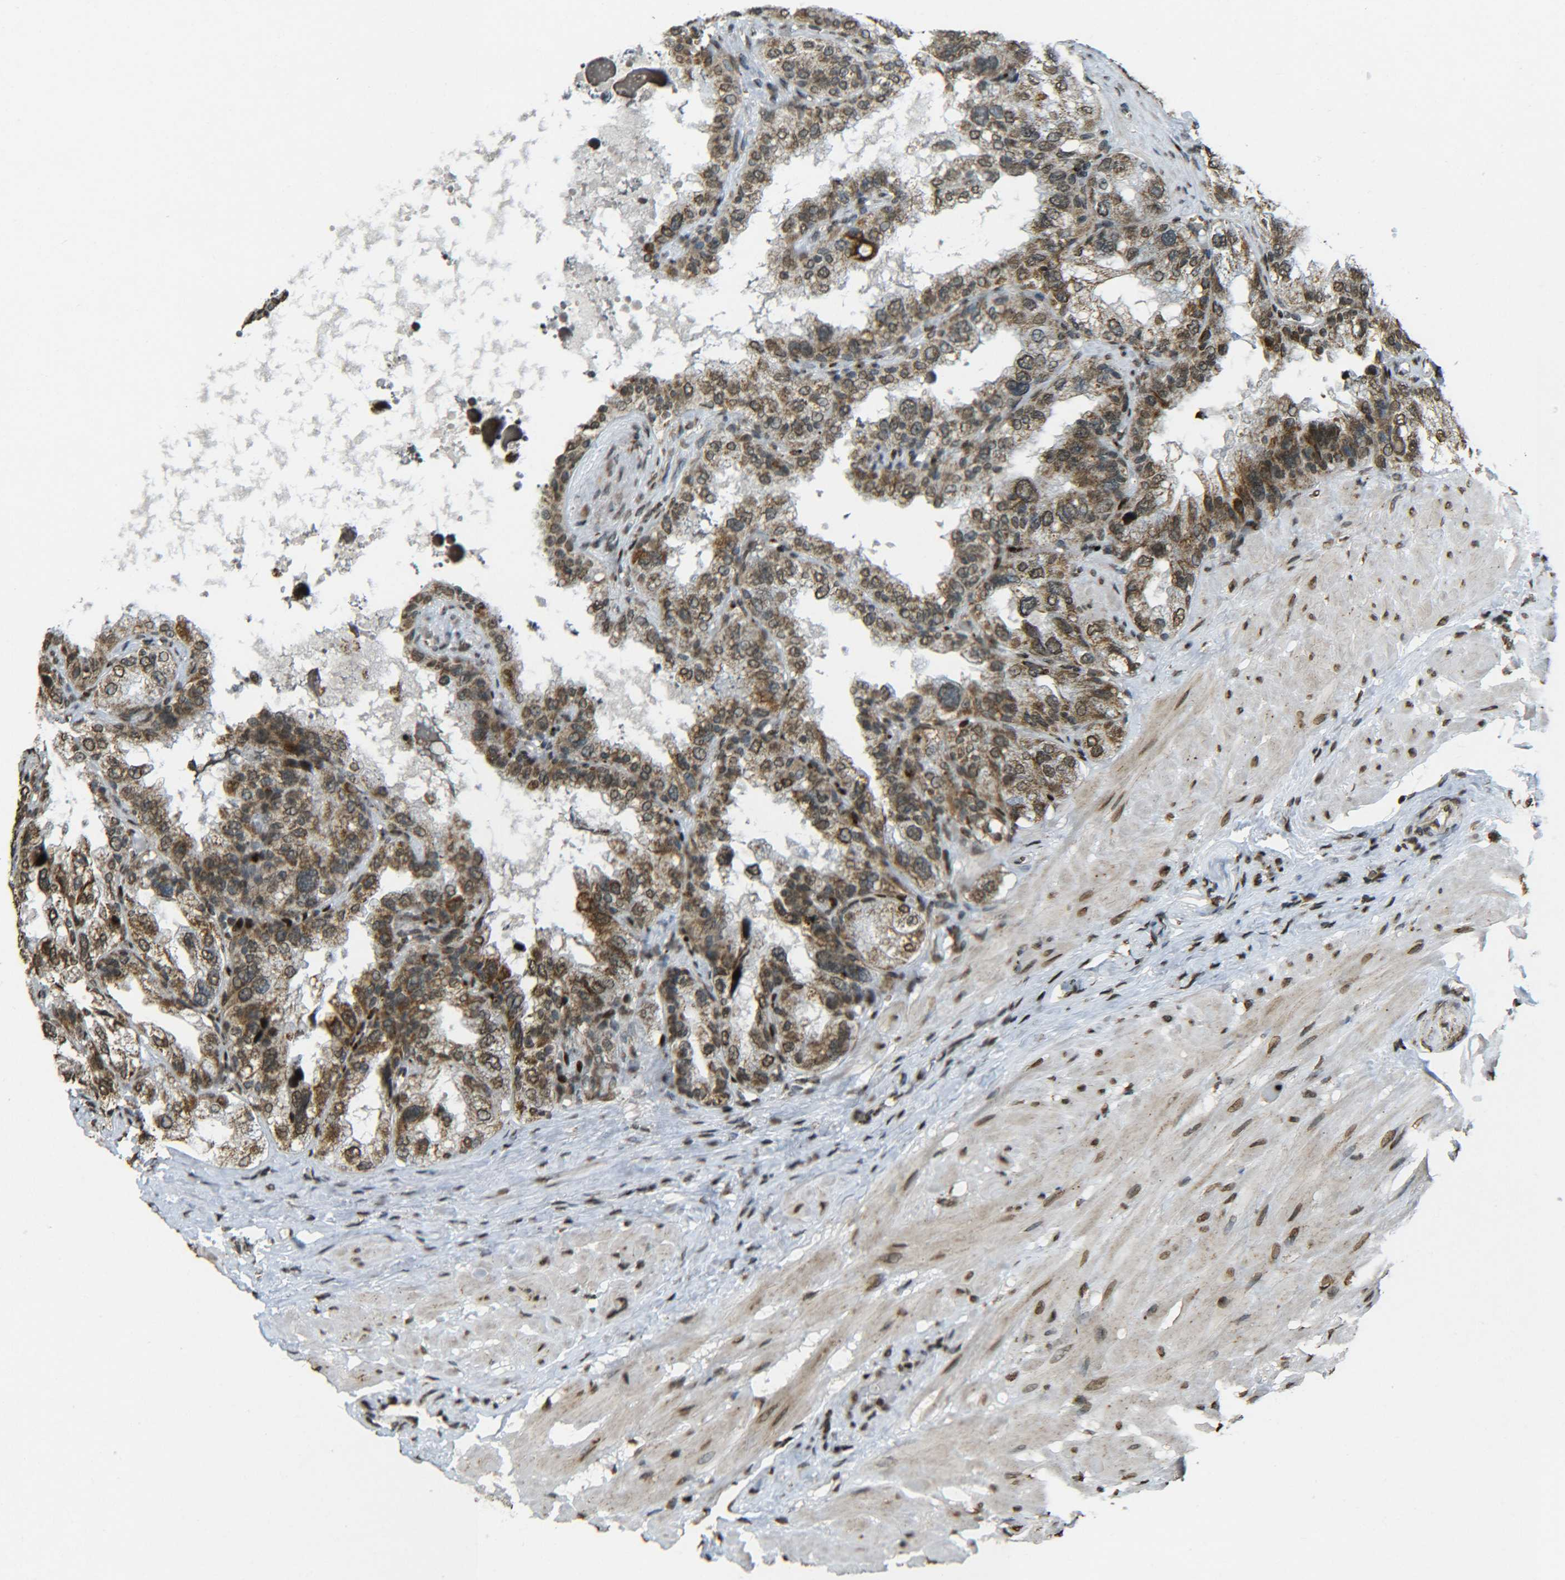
{"staining": {"intensity": "strong", "quantity": ">75%", "location": "cytoplasmic/membranous,nuclear"}, "tissue": "seminal vesicle", "cell_type": "Glandular cells", "image_type": "normal", "snomed": [{"axis": "morphology", "description": "Normal tissue, NOS"}, {"axis": "topography", "description": "Seminal veicle"}], "caption": "Immunohistochemical staining of normal human seminal vesicle shows >75% levels of strong cytoplasmic/membranous,nuclear protein staining in about >75% of glandular cells. Using DAB (3,3'-diaminobenzidine) (brown) and hematoxylin (blue) stains, captured at high magnification using brightfield microscopy.", "gene": "NEUROG2", "patient": {"sex": "male", "age": 68}}